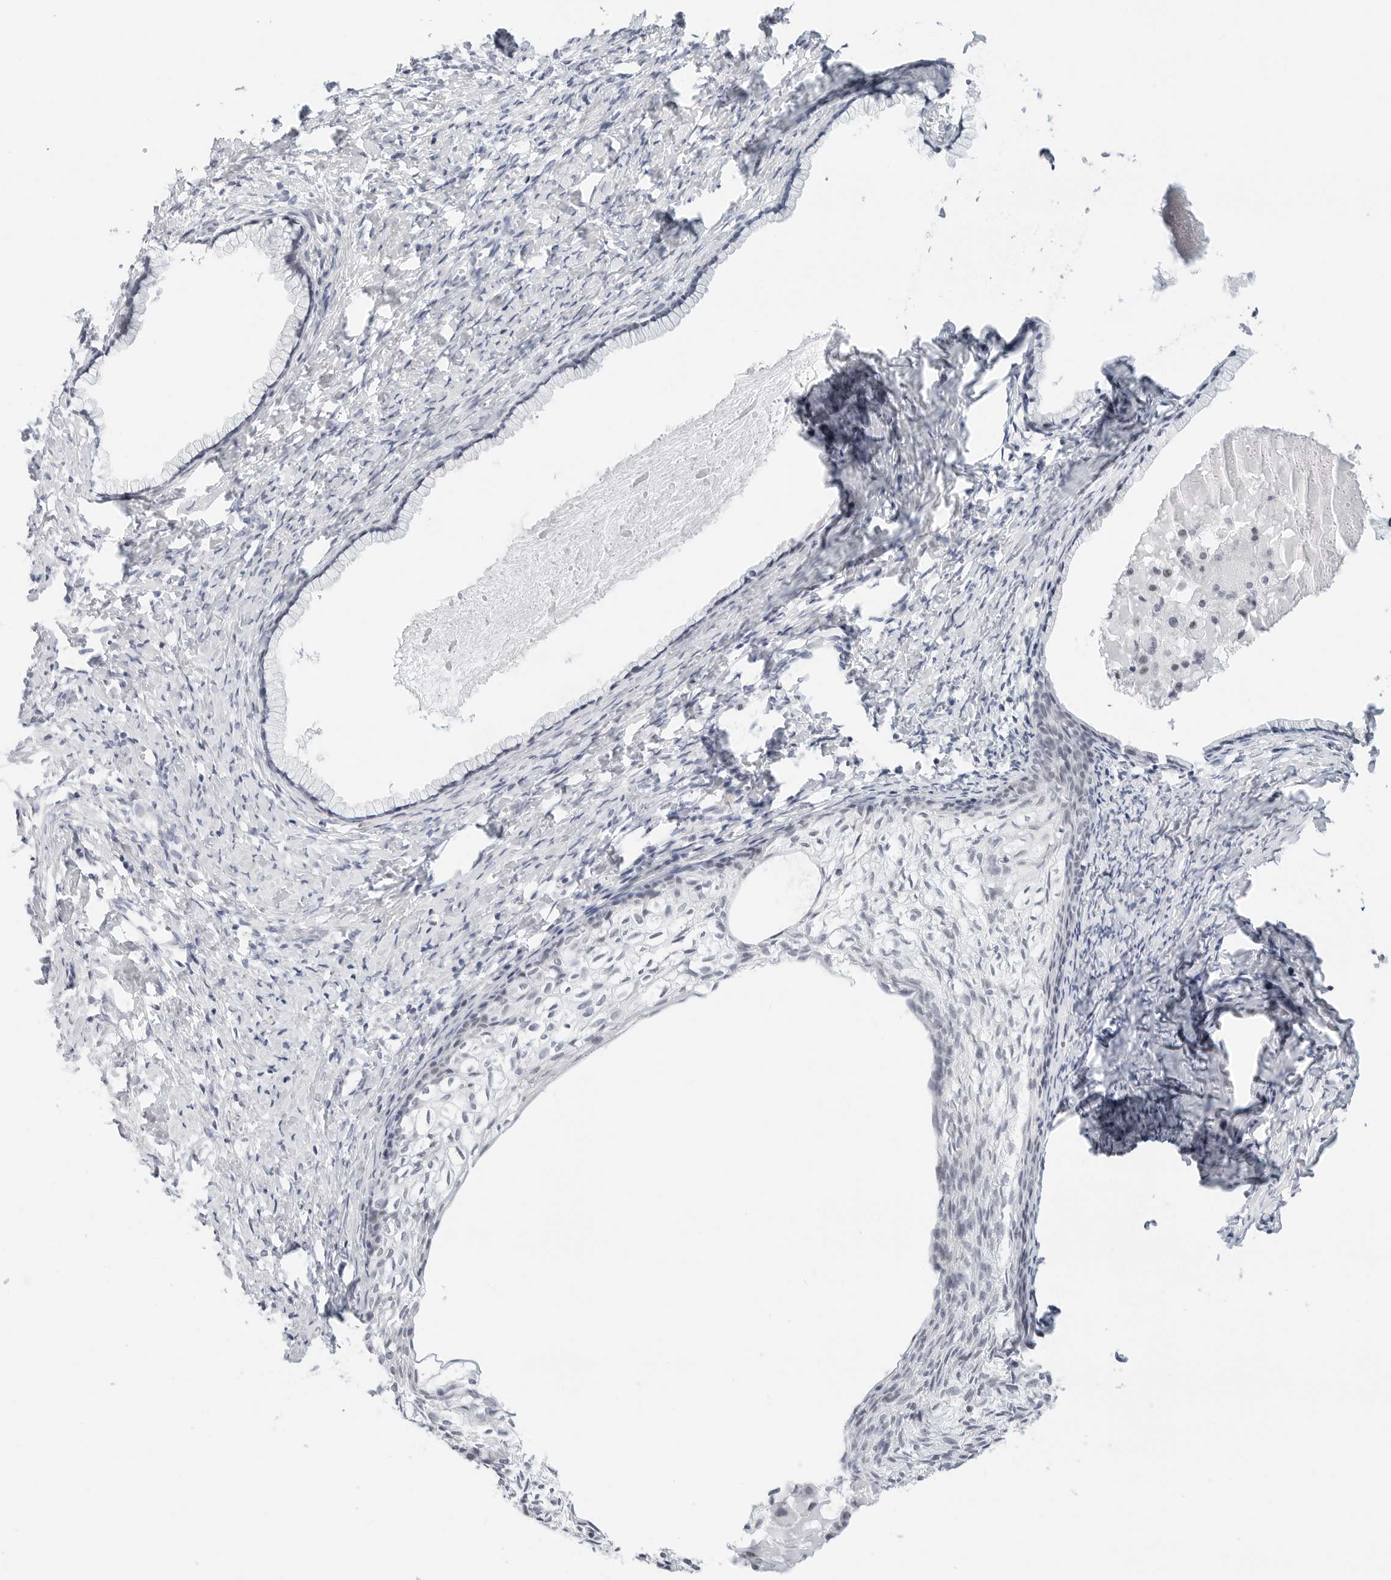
{"staining": {"intensity": "moderate", "quantity": "<25%", "location": "nuclear"}, "tissue": "cervix", "cell_type": "Glandular cells", "image_type": "normal", "snomed": [{"axis": "morphology", "description": "Normal tissue, NOS"}, {"axis": "topography", "description": "Cervix"}], "caption": "Moderate nuclear positivity is seen in approximately <25% of glandular cells in normal cervix. (DAB (3,3'-diaminobenzidine) = brown stain, brightfield microscopy at high magnification).", "gene": "TSEN2", "patient": {"sex": "female", "age": 75}}